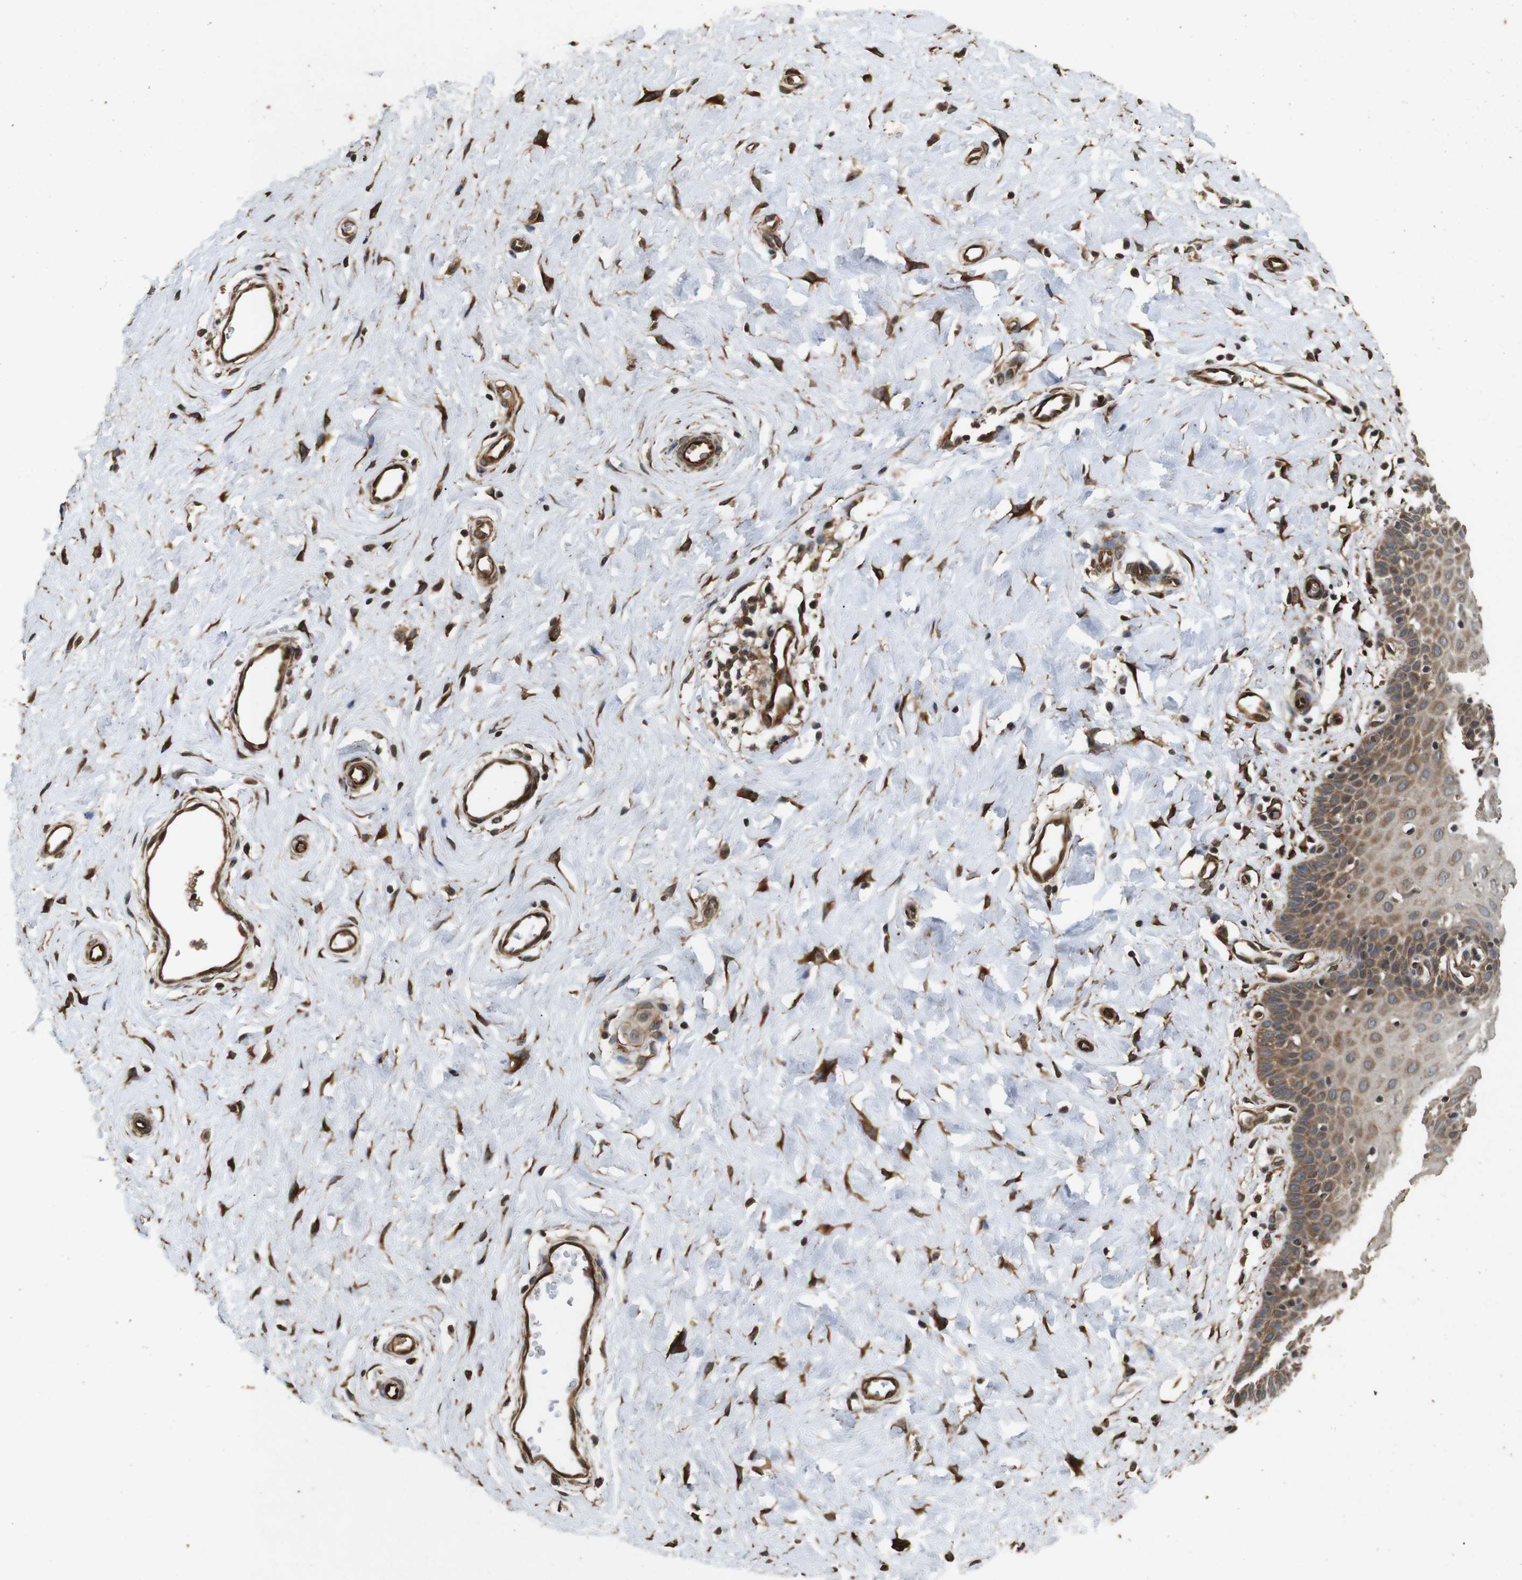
{"staining": {"intensity": "moderate", "quantity": ">75%", "location": "cytoplasmic/membranous"}, "tissue": "cervix", "cell_type": "Glandular cells", "image_type": "normal", "snomed": [{"axis": "morphology", "description": "Normal tissue, NOS"}, {"axis": "topography", "description": "Cervix"}], "caption": "About >75% of glandular cells in benign cervix demonstrate moderate cytoplasmic/membranous protein expression as visualized by brown immunohistochemical staining.", "gene": "CNPY4", "patient": {"sex": "female", "age": 55}}